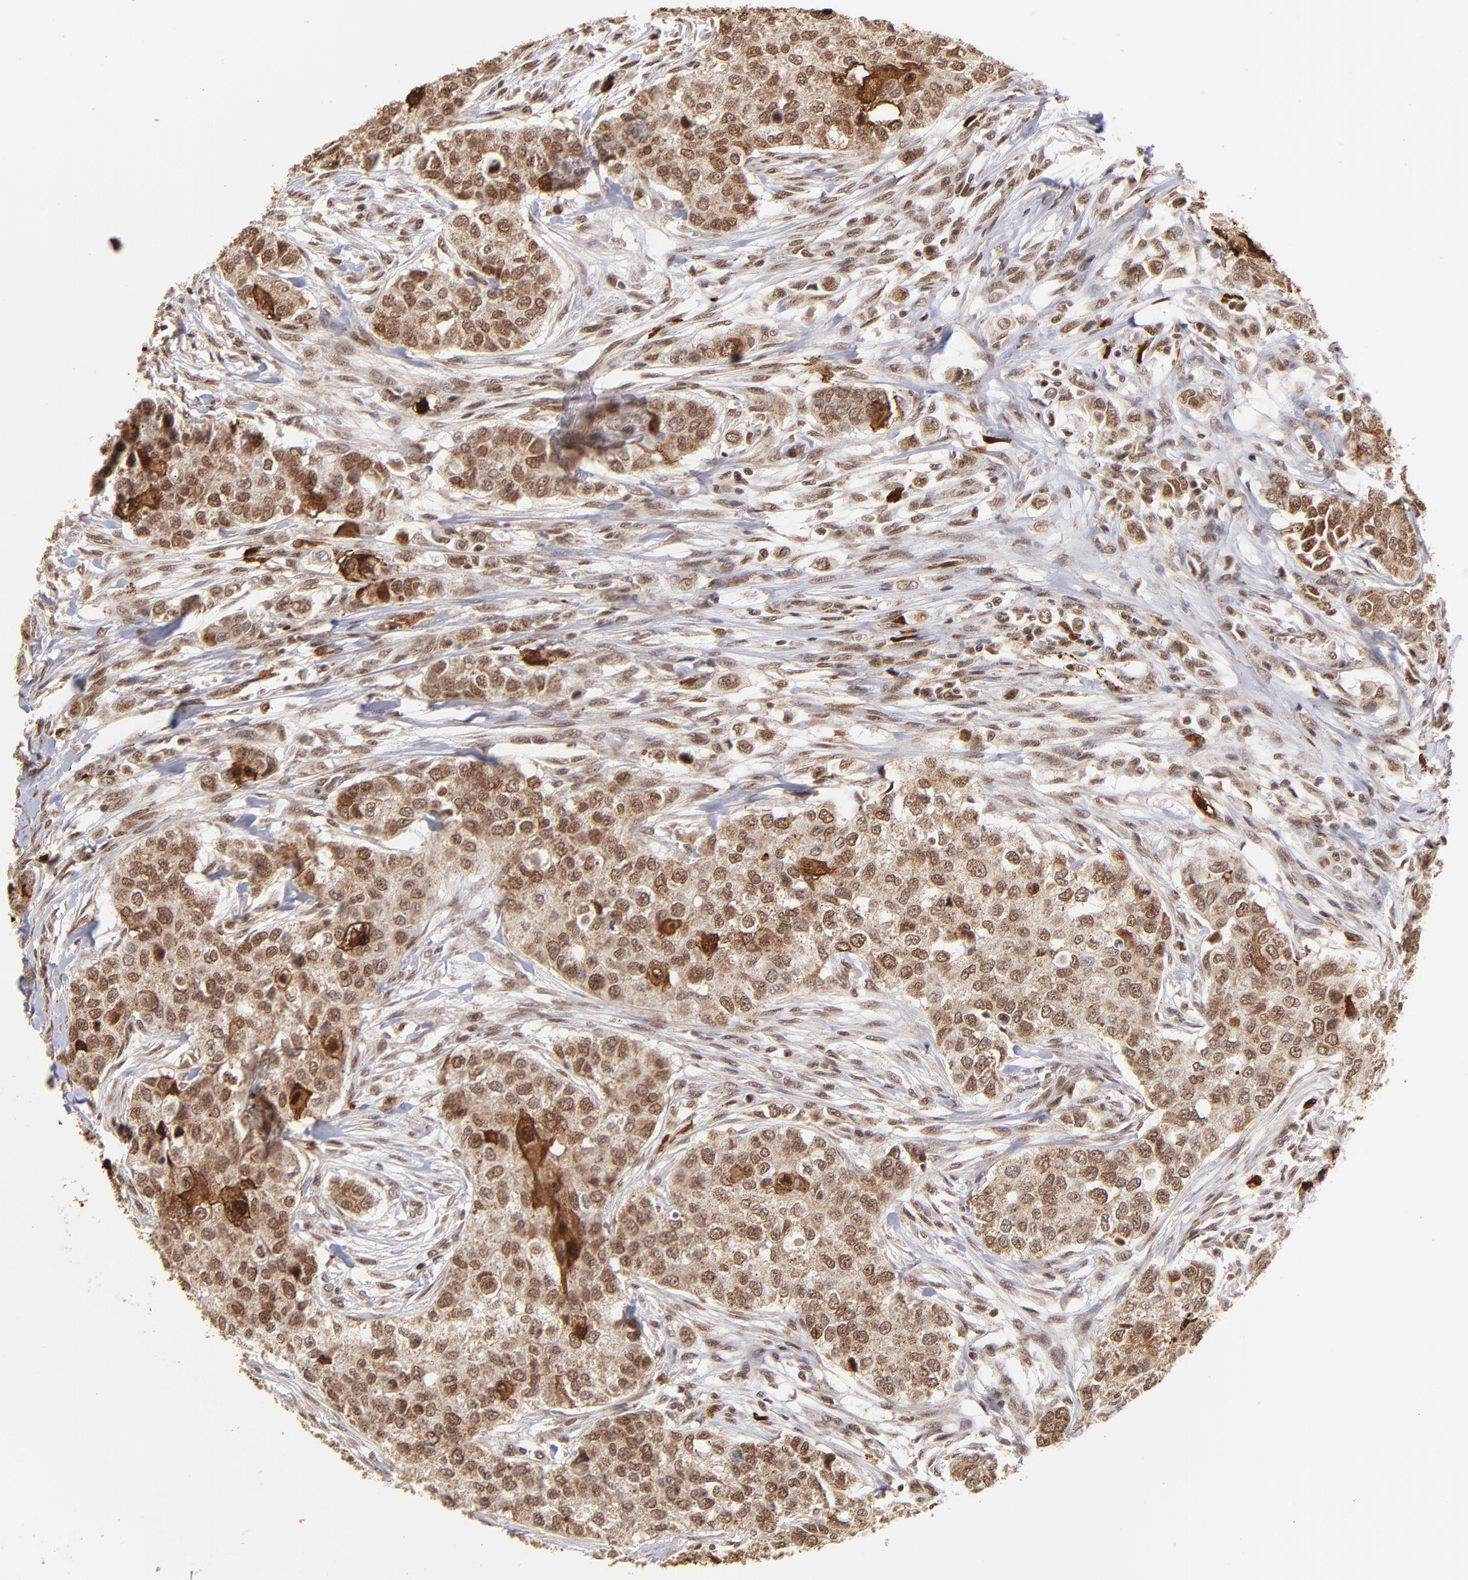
{"staining": {"intensity": "moderate", "quantity": ">75%", "location": "cytoplasmic/membranous,nuclear"}, "tissue": "breast cancer", "cell_type": "Tumor cells", "image_type": "cancer", "snomed": [{"axis": "morphology", "description": "Normal tissue, NOS"}, {"axis": "morphology", "description": "Duct carcinoma"}, {"axis": "topography", "description": "Breast"}], "caption": "Breast cancer (invasive ductal carcinoma) stained with a protein marker reveals moderate staining in tumor cells.", "gene": "ZFX", "patient": {"sex": "female", "age": 49}}